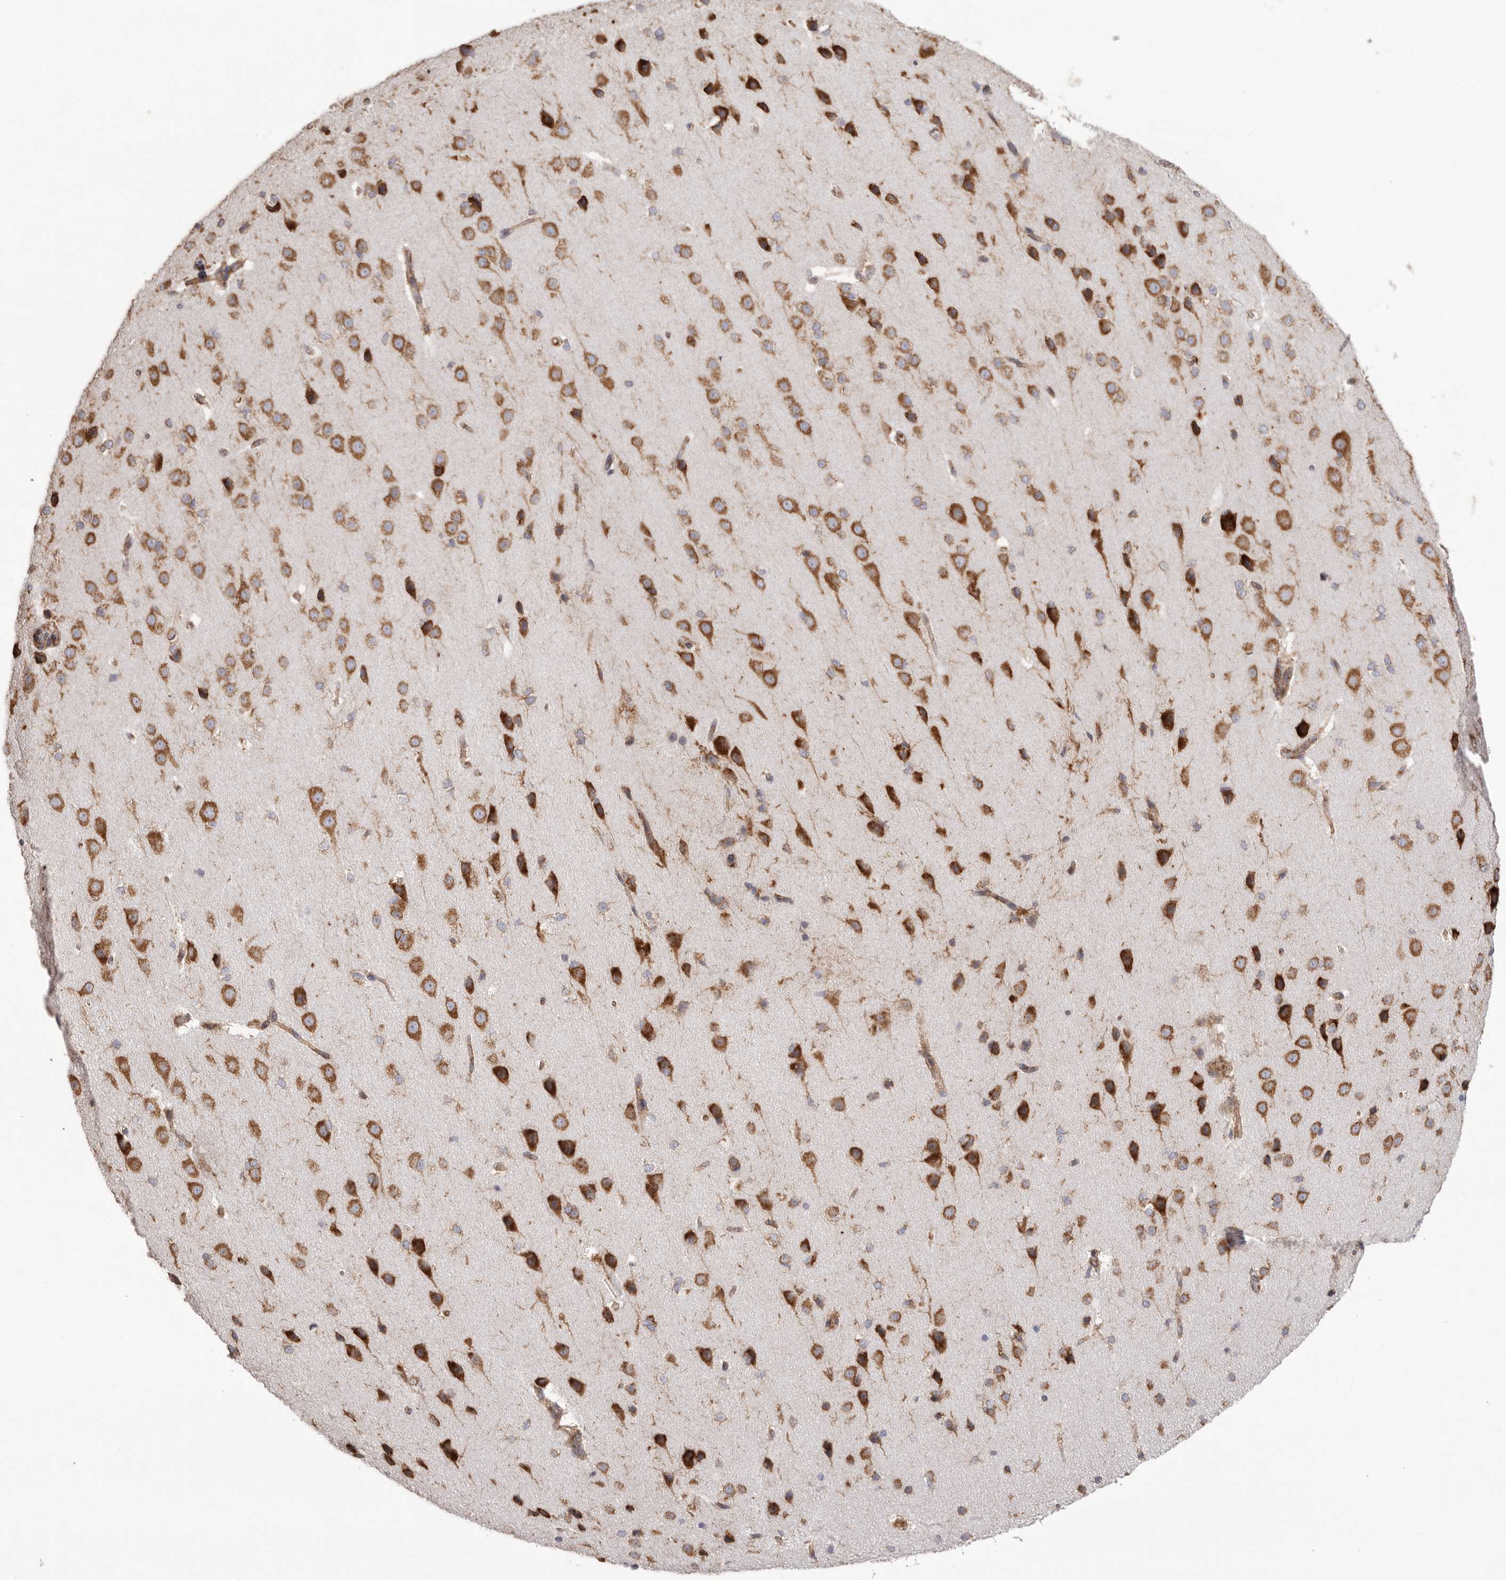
{"staining": {"intensity": "moderate", "quantity": ">75%", "location": "cytoplasmic/membranous"}, "tissue": "cerebral cortex", "cell_type": "Endothelial cells", "image_type": "normal", "snomed": [{"axis": "morphology", "description": "Normal tissue, NOS"}, {"axis": "morphology", "description": "Developmental malformation"}, {"axis": "topography", "description": "Cerebral cortex"}], "caption": "High-power microscopy captured an immunohistochemistry (IHC) histopathology image of benign cerebral cortex, revealing moderate cytoplasmic/membranous positivity in about >75% of endothelial cells.", "gene": "SERBP1", "patient": {"sex": "female", "age": 30}}